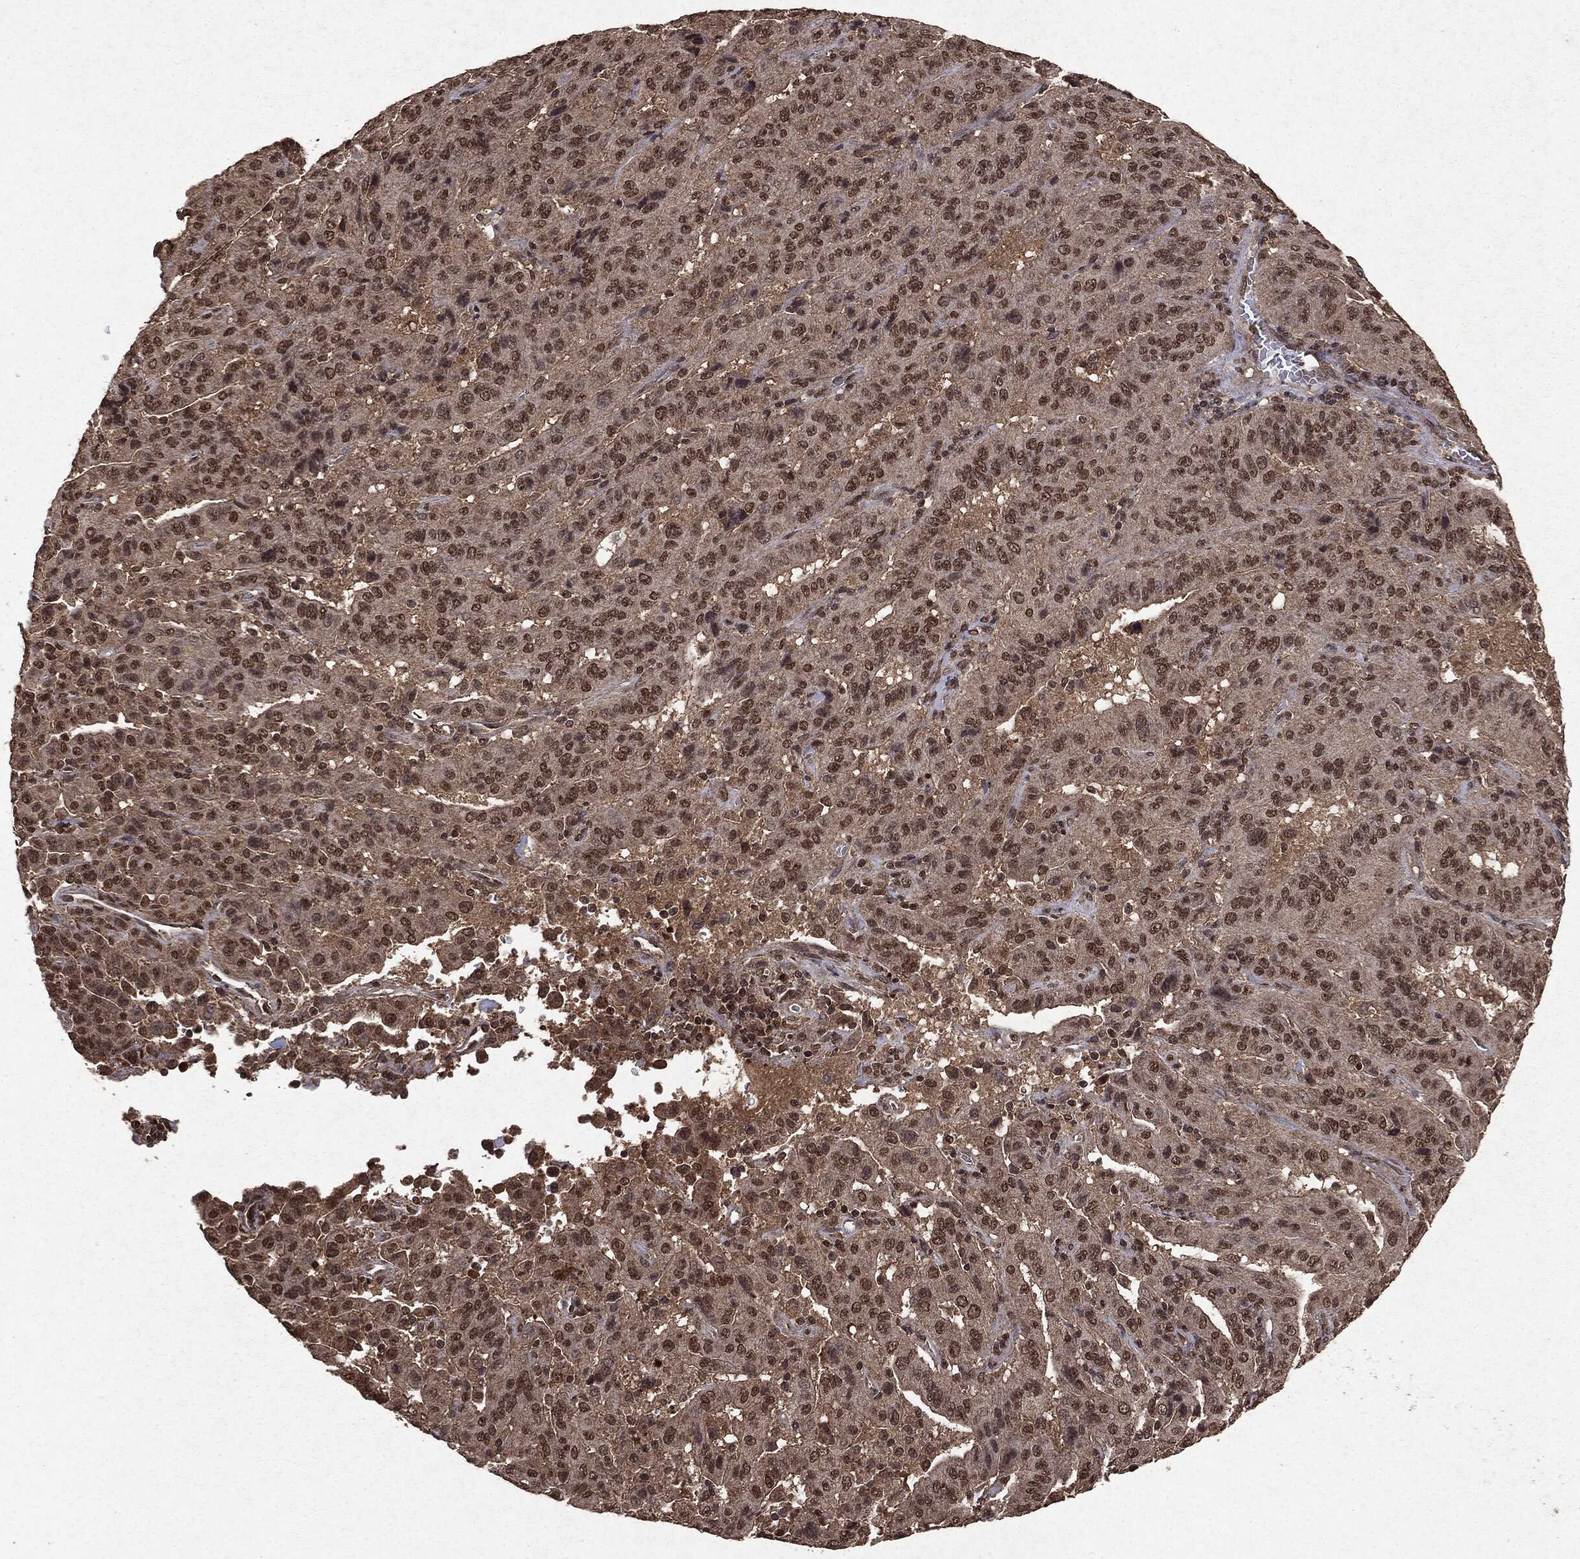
{"staining": {"intensity": "moderate", "quantity": ">75%", "location": "nuclear"}, "tissue": "pancreatic cancer", "cell_type": "Tumor cells", "image_type": "cancer", "snomed": [{"axis": "morphology", "description": "Adenocarcinoma, NOS"}, {"axis": "topography", "description": "Pancreas"}], "caption": "Immunohistochemical staining of human pancreatic cancer (adenocarcinoma) shows medium levels of moderate nuclear positivity in about >75% of tumor cells.", "gene": "PEBP1", "patient": {"sex": "male", "age": 63}}